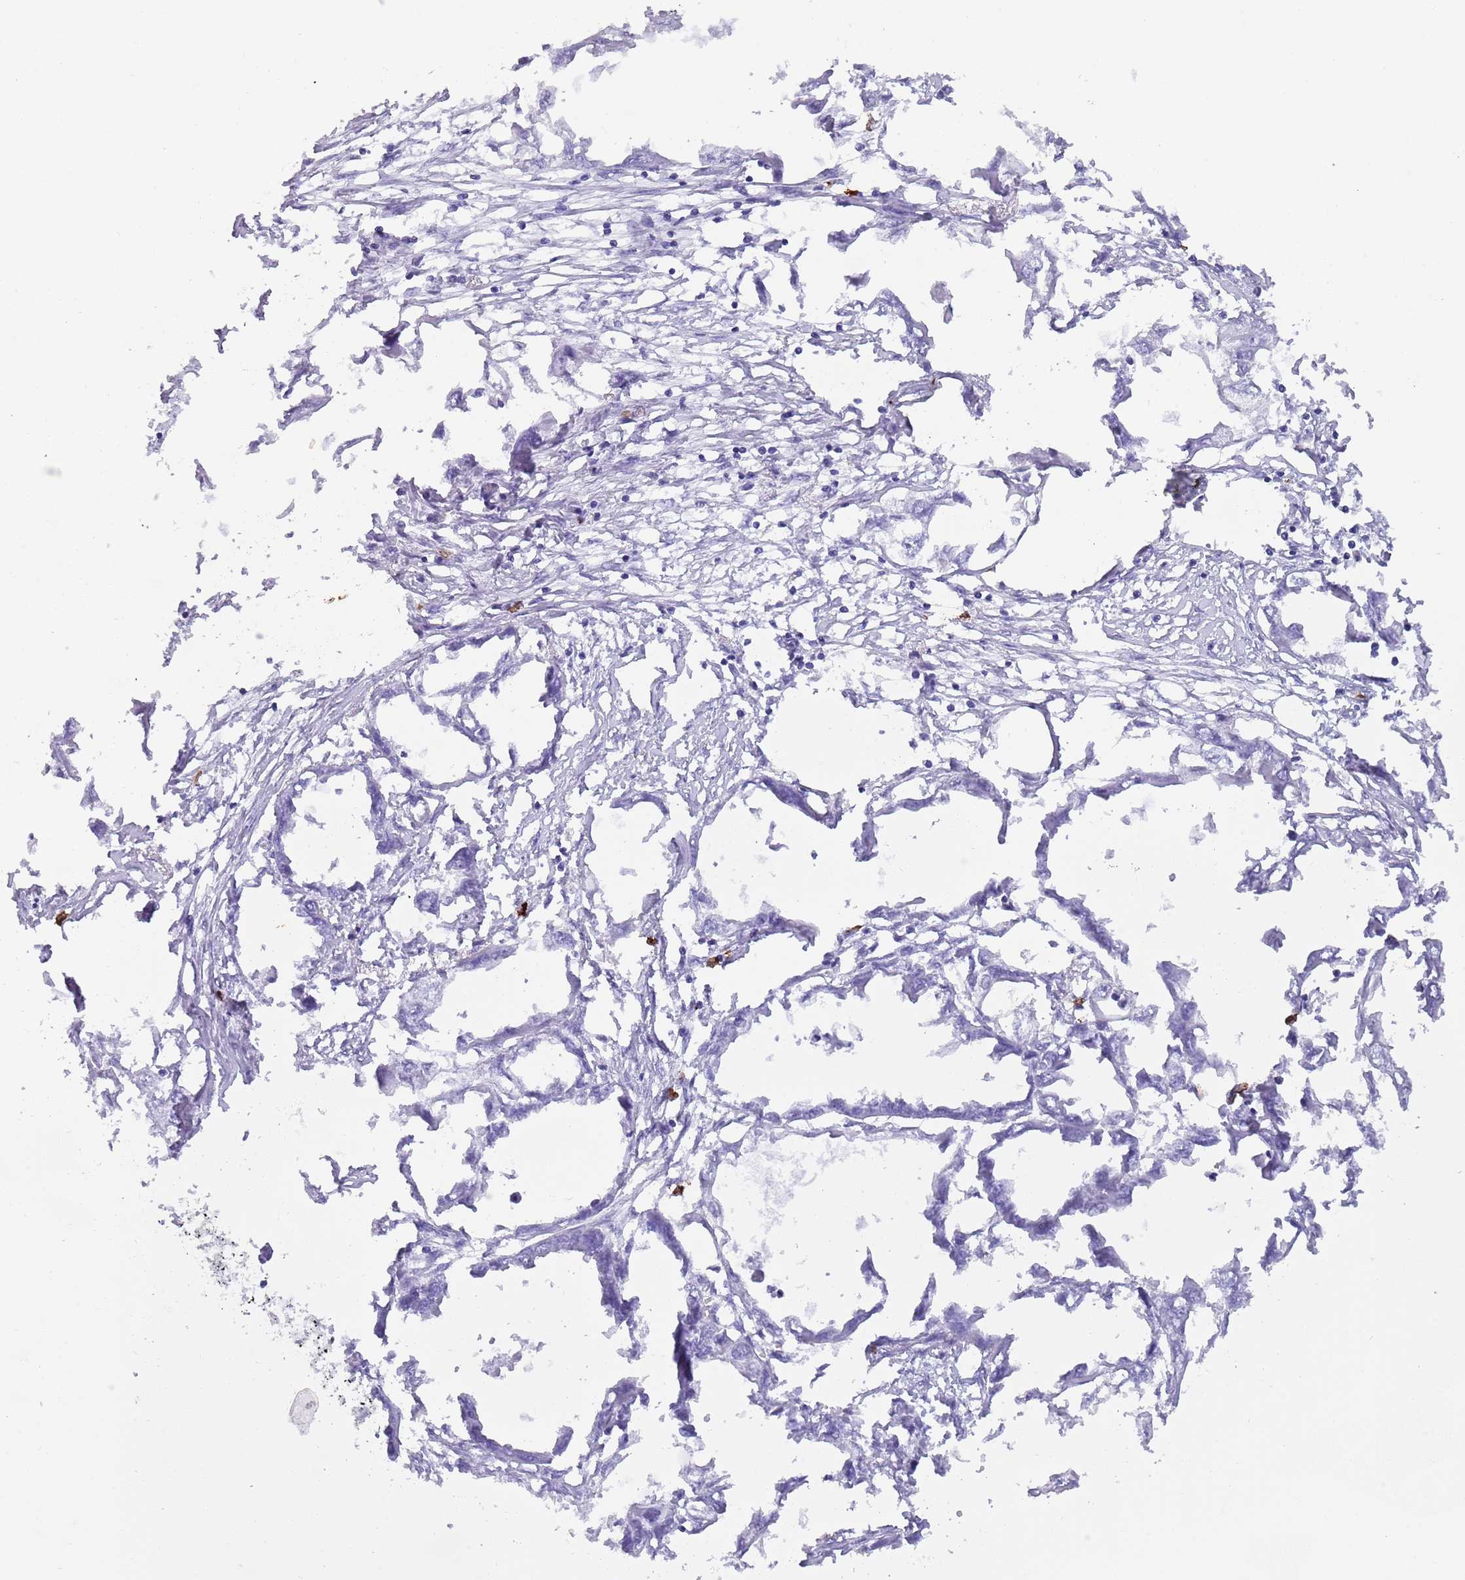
{"staining": {"intensity": "negative", "quantity": "none", "location": "none"}, "tissue": "endometrial cancer", "cell_type": "Tumor cells", "image_type": "cancer", "snomed": [{"axis": "morphology", "description": "Adenocarcinoma, NOS"}, {"axis": "morphology", "description": "Adenocarcinoma, metastatic, NOS"}, {"axis": "topography", "description": "Adipose tissue"}, {"axis": "topography", "description": "Endometrium"}], "caption": "IHC micrograph of neoplastic tissue: human endometrial cancer (adenocarcinoma) stained with DAB (3,3'-diaminobenzidine) shows no significant protein staining in tumor cells.", "gene": "MYADML2", "patient": {"sex": "female", "age": 67}}